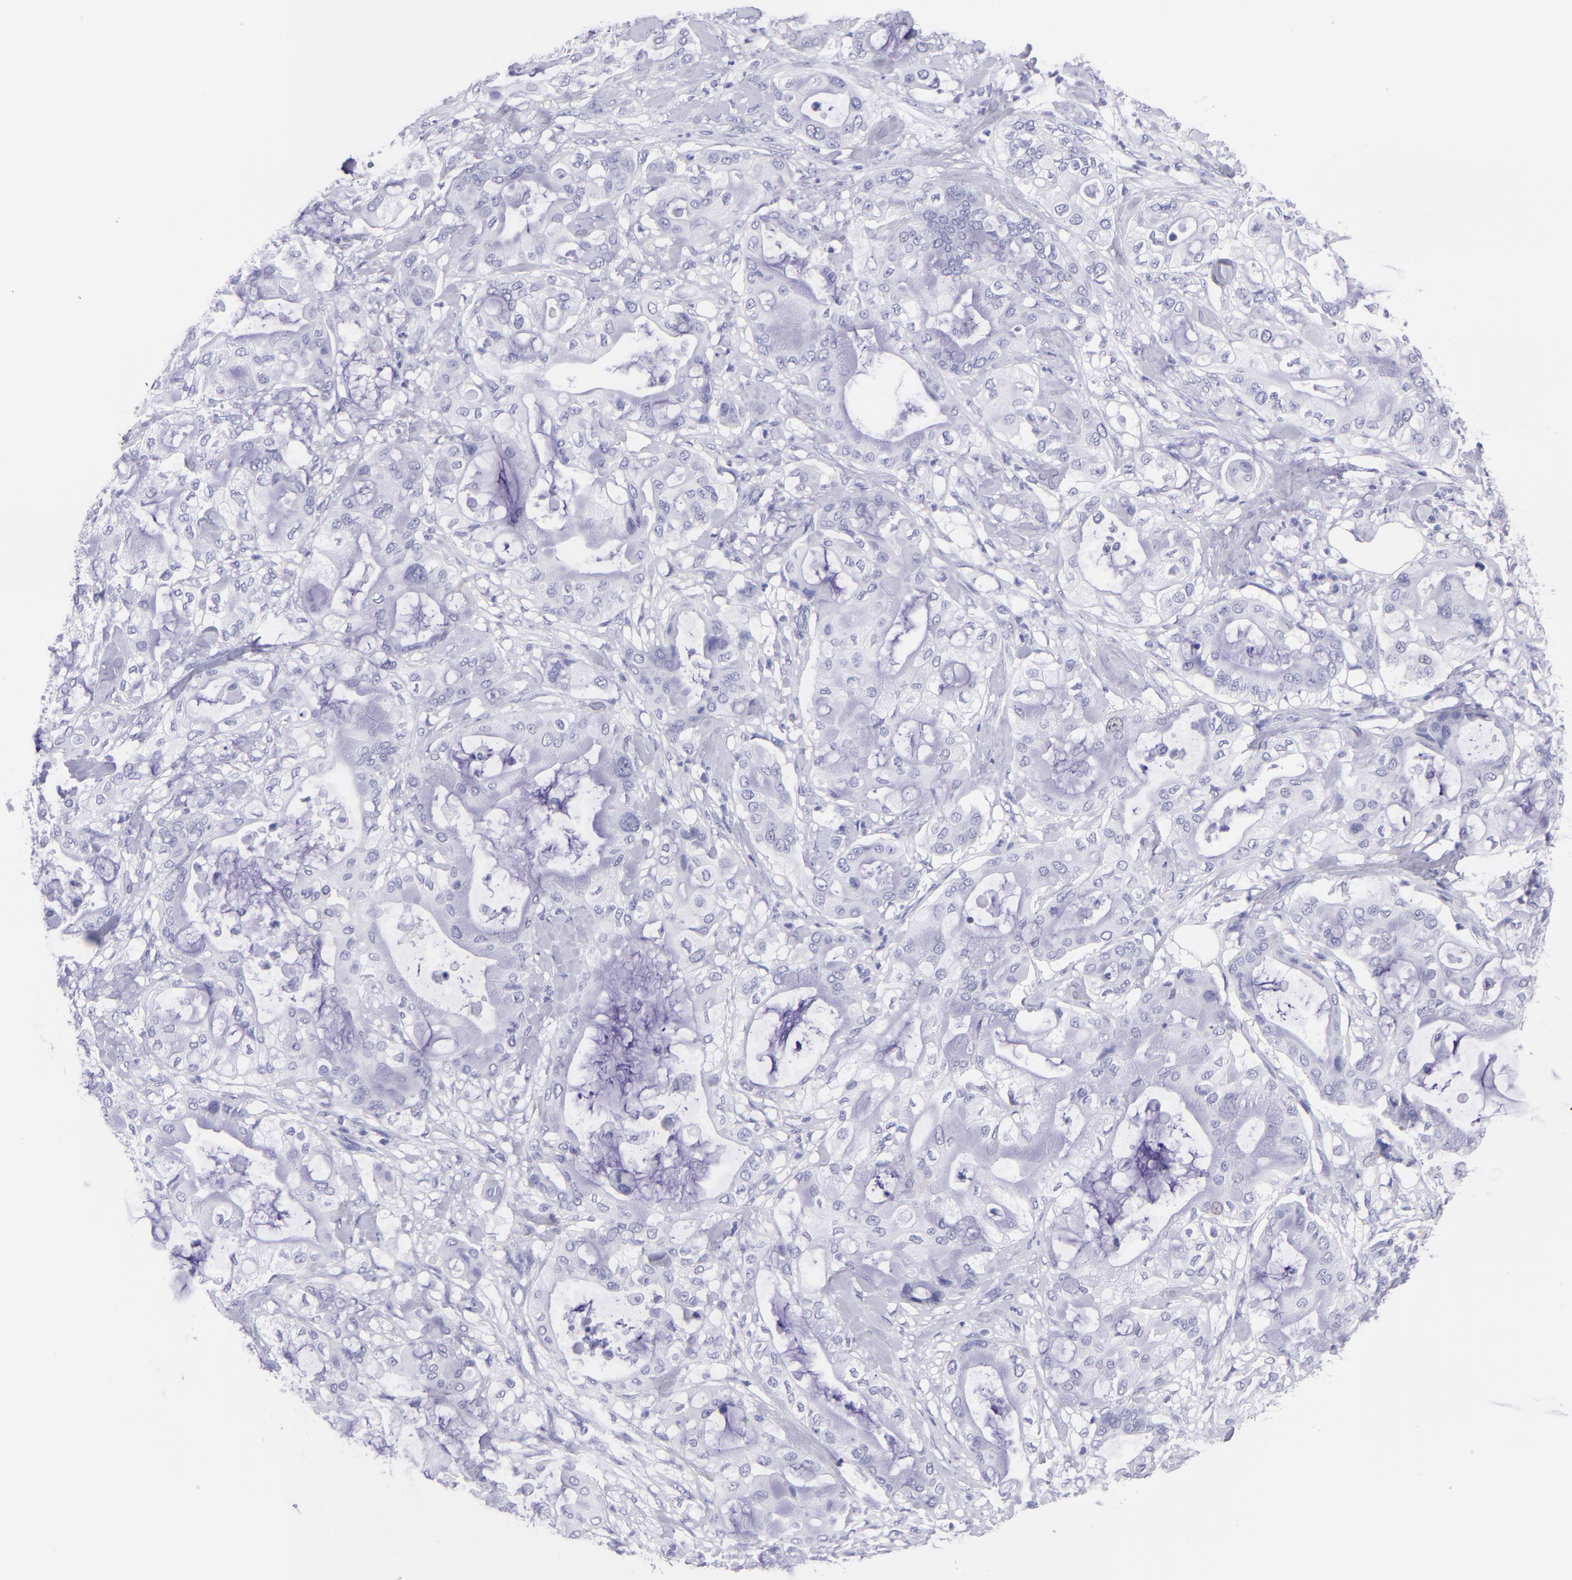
{"staining": {"intensity": "negative", "quantity": "none", "location": "none"}, "tissue": "pancreatic cancer", "cell_type": "Tumor cells", "image_type": "cancer", "snomed": [{"axis": "morphology", "description": "Adenocarcinoma, NOS"}, {"axis": "morphology", "description": "Adenocarcinoma, metastatic, NOS"}, {"axis": "topography", "description": "Lymph node"}, {"axis": "topography", "description": "Pancreas"}, {"axis": "topography", "description": "Duodenum"}], "caption": "This is an IHC micrograph of pancreatic cancer (metastatic adenocarcinoma). There is no positivity in tumor cells.", "gene": "PIP", "patient": {"sex": "female", "age": 64}}